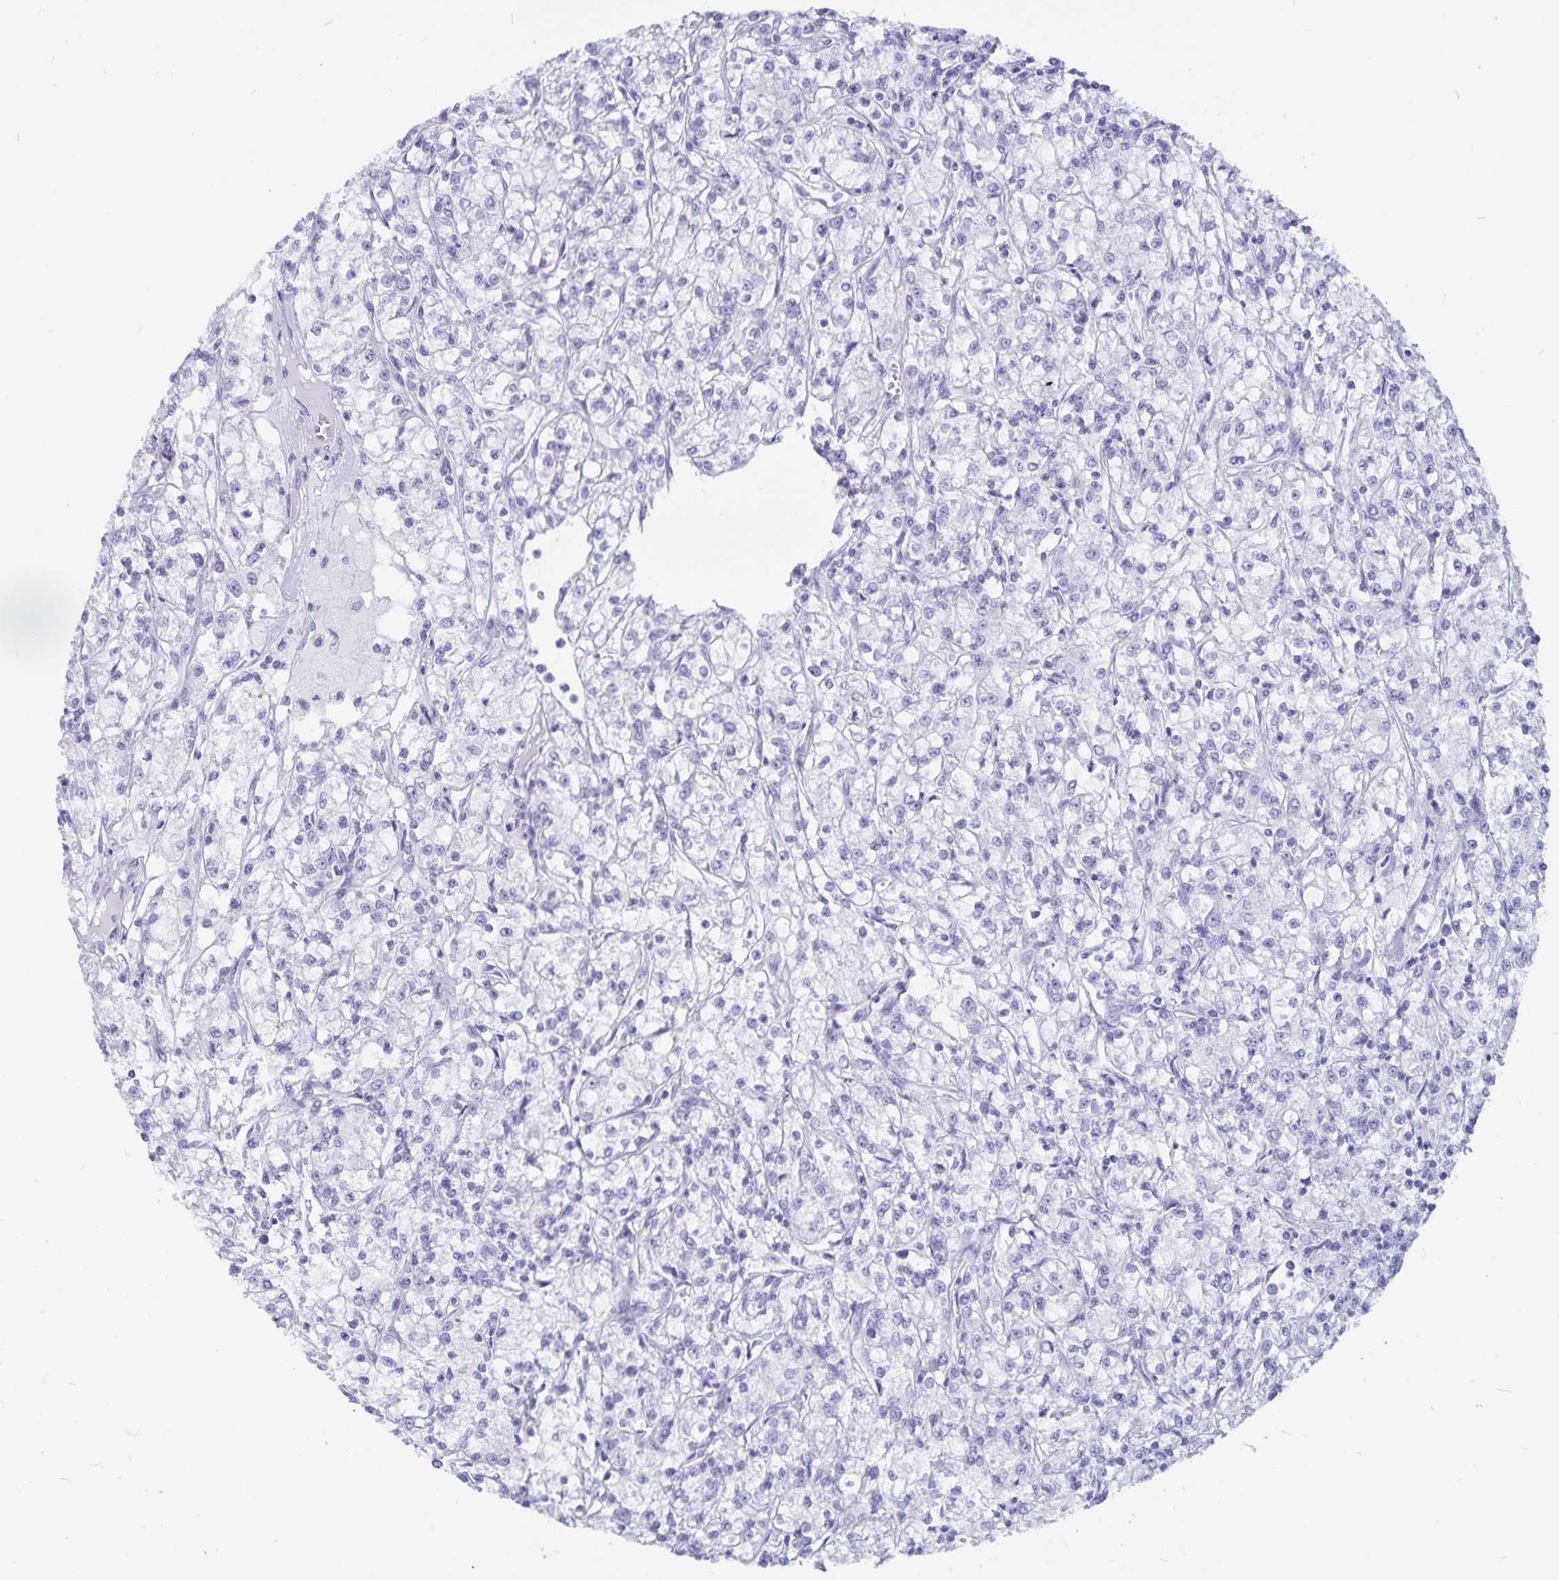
{"staining": {"intensity": "negative", "quantity": "none", "location": "none"}, "tissue": "renal cancer", "cell_type": "Tumor cells", "image_type": "cancer", "snomed": [{"axis": "morphology", "description": "Adenocarcinoma, NOS"}, {"axis": "topography", "description": "Kidney"}], "caption": "Renal cancer stained for a protein using immunohistochemistry (IHC) exhibits no positivity tumor cells.", "gene": "GPR137", "patient": {"sex": "female", "age": 59}}